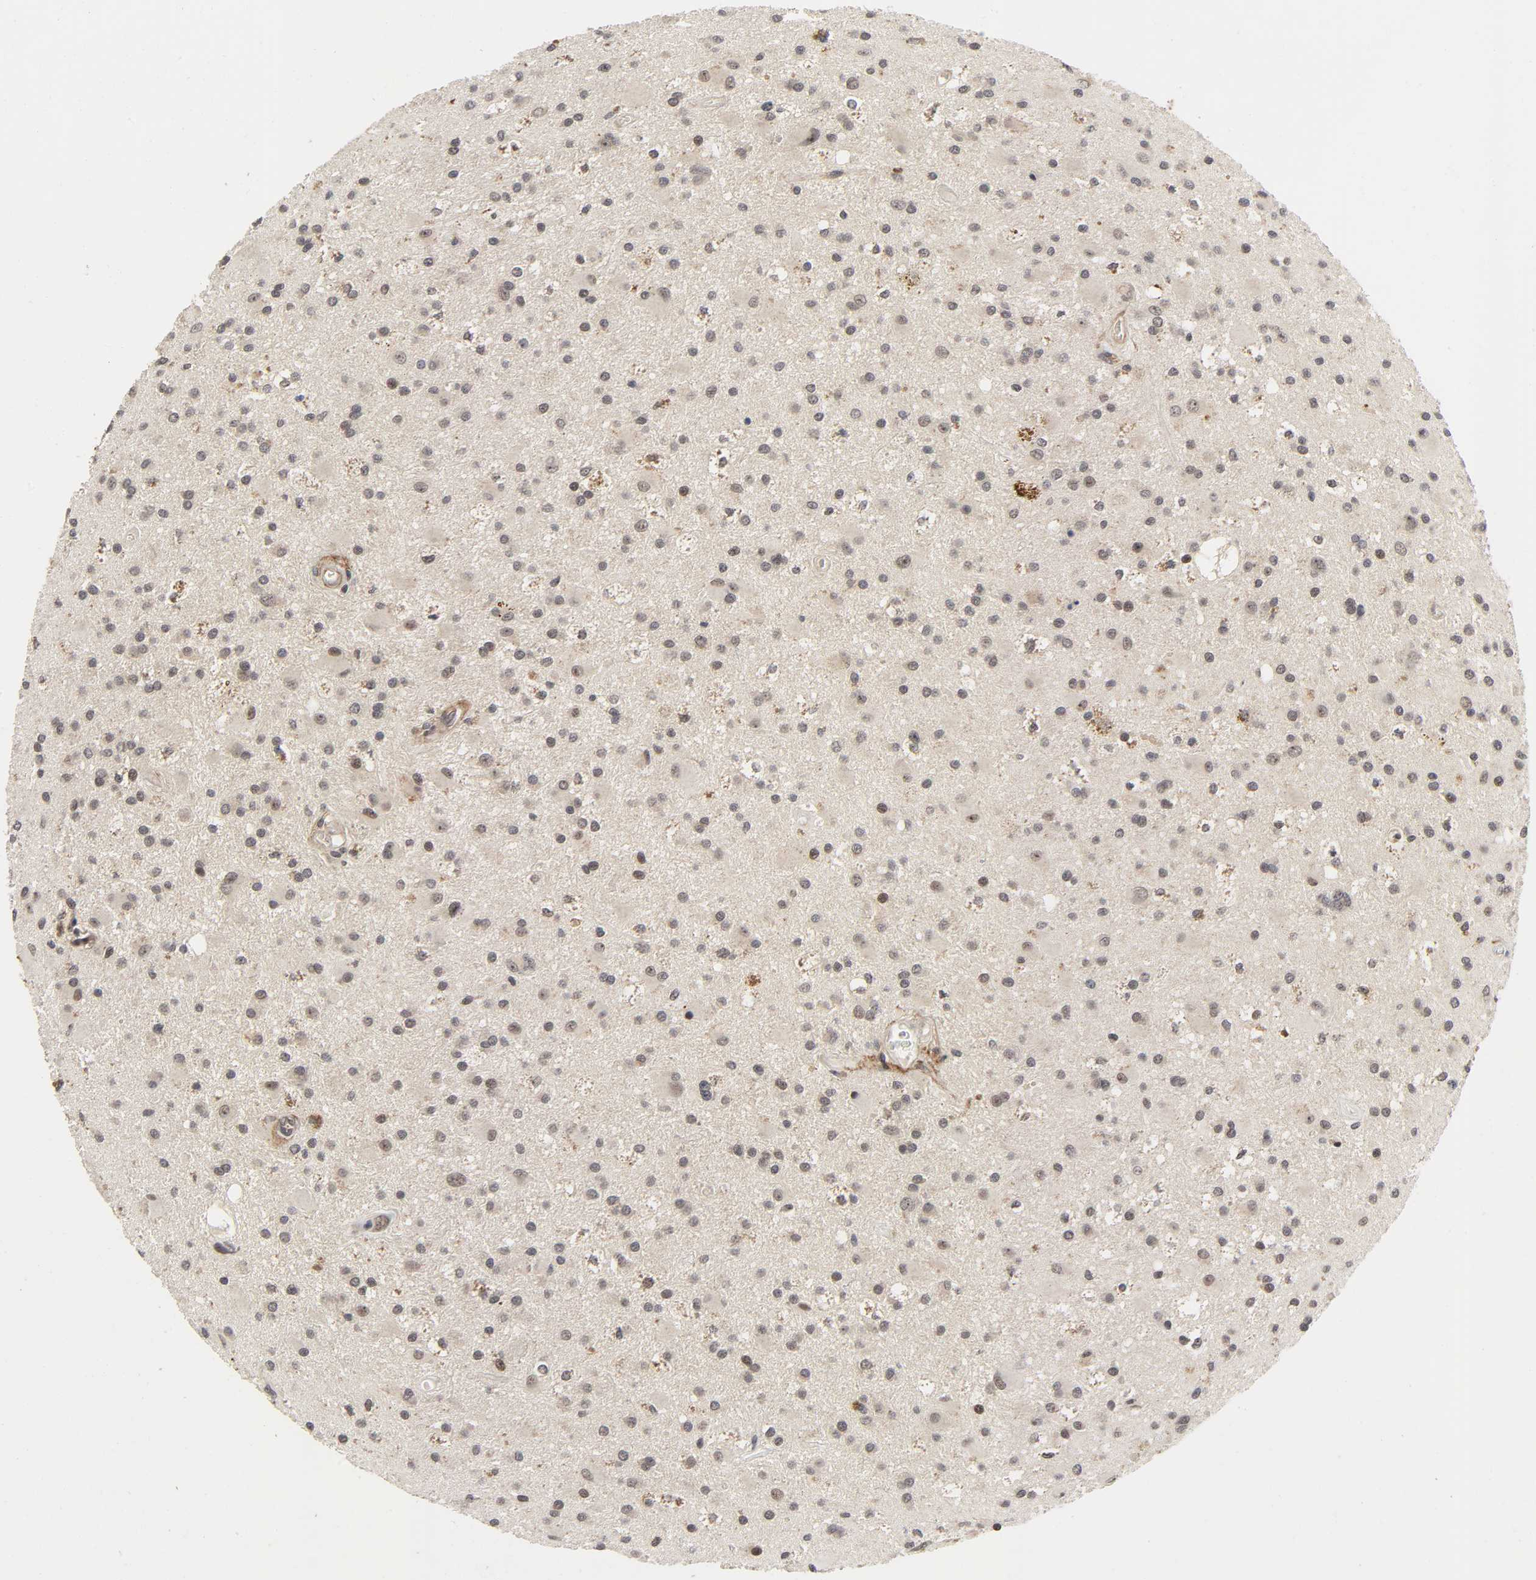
{"staining": {"intensity": "moderate", "quantity": ">75%", "location": "none"}, "tissue": "glioma", "cell_type": "Tumor cells", "image_type": "cancer", "snomed": [{"axis": "morphology", "description": "Glioma, malignant, Low grade"}, {"axis": "topography", "description": "Brain"}], "caption": "High-power microscopy captured an IHC image of malignant glioma (low-grade), revealing moderate None expression in approximately >75% of tumor cells.", "gene": "ZKSCAN8", "patient": {"sex": "male", "age": 58}}